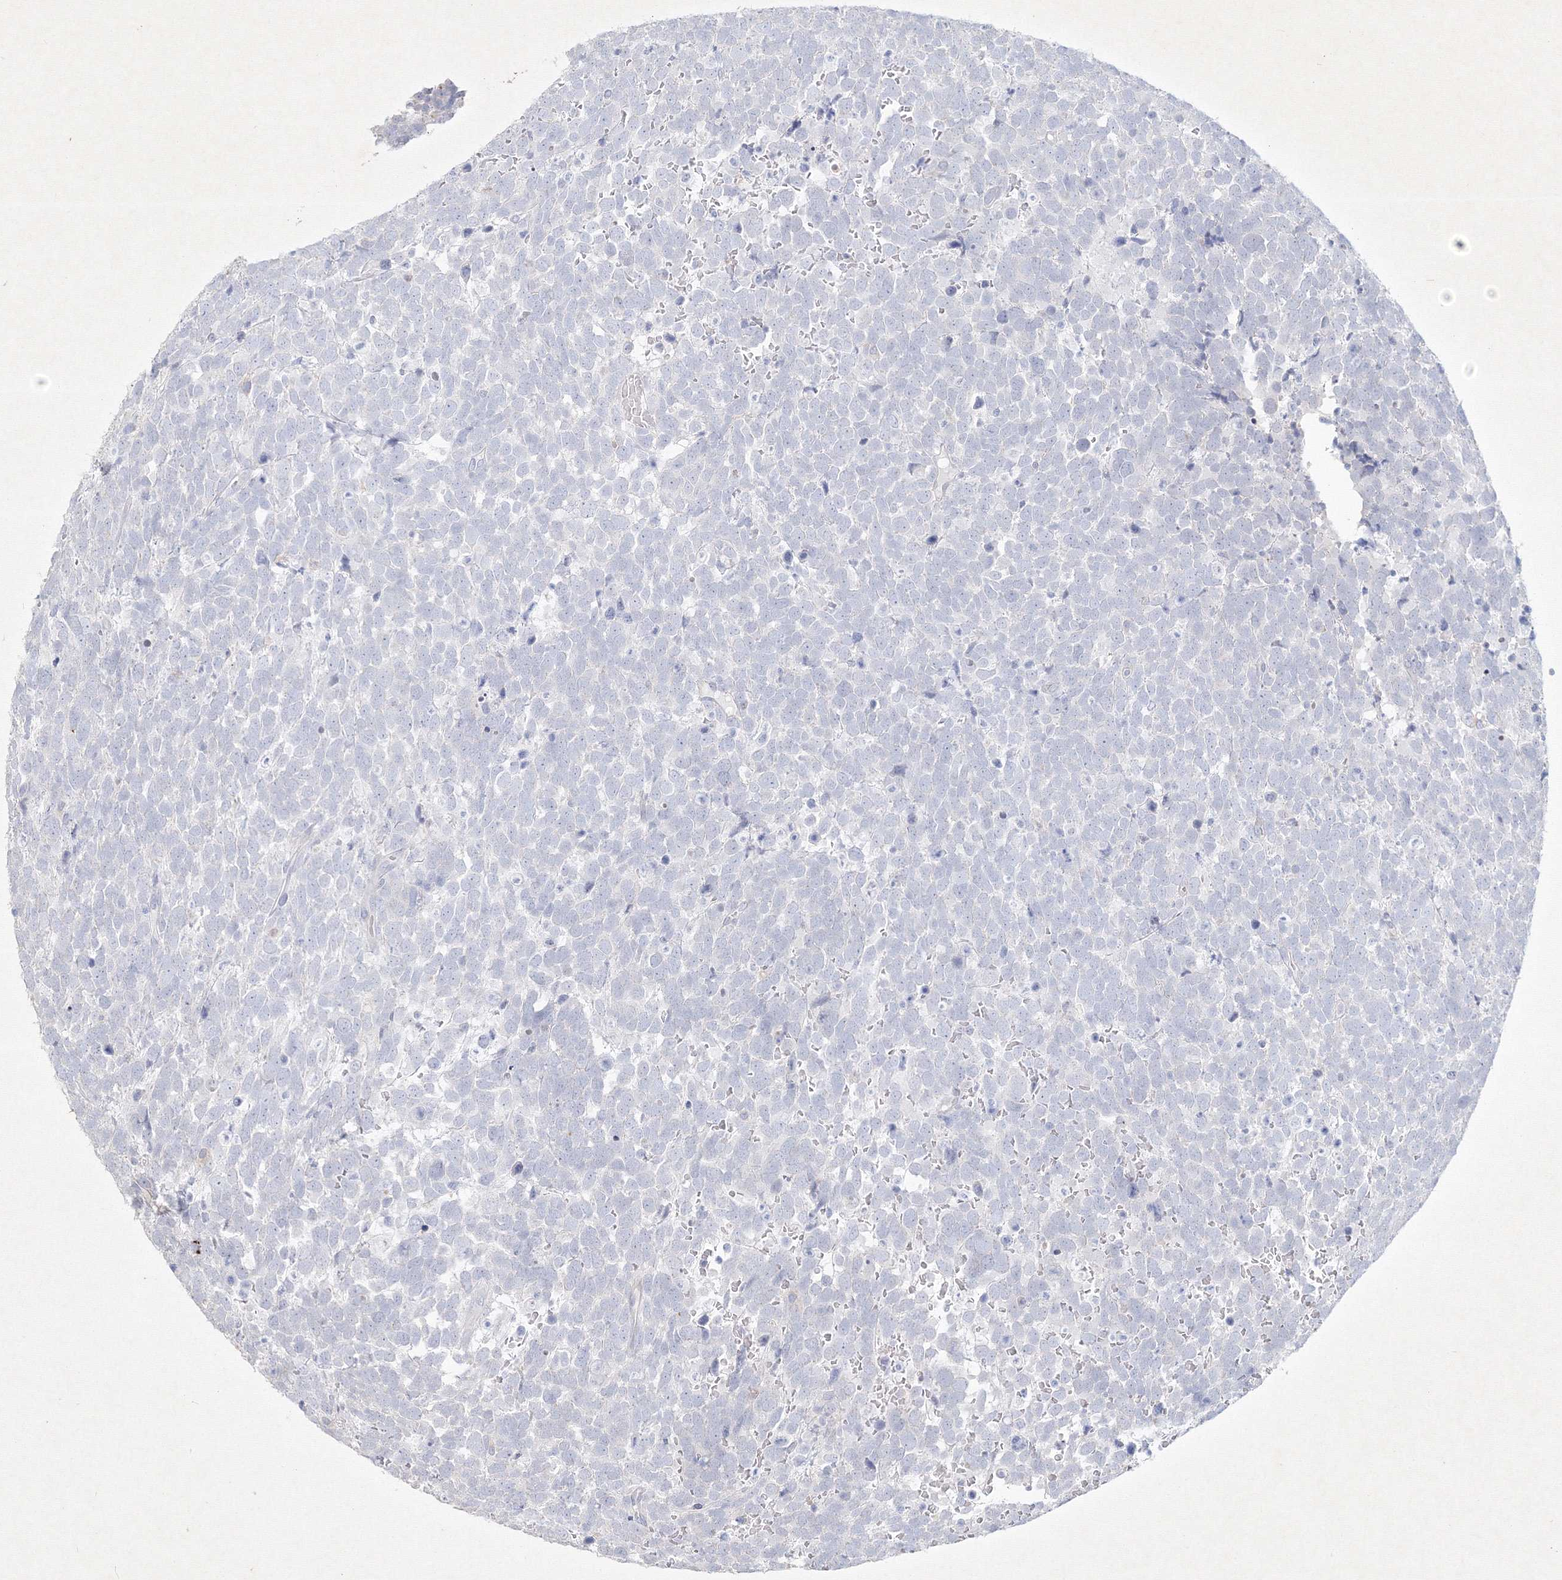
{"staining": {"intensity": "negative", "quantity": "none", "location": "none"}, "tissue": "urothelial cancer", "cell_type": "Tumor cells", "image_type": "cancer", "snomed": [{"axis": "morphology", "description": "Urothelial carcinoma, High grade"}, {"axis": "topography", "description": "Urinary bladder"}], "caption": "High power microscopy photomicrograph of an immunohistochemistry micrograph of urothelial cancer, revealing no significant positivity in tumor cells.", "gene": "CXXC4", "patient": {"sex": "female", "age": 82}}